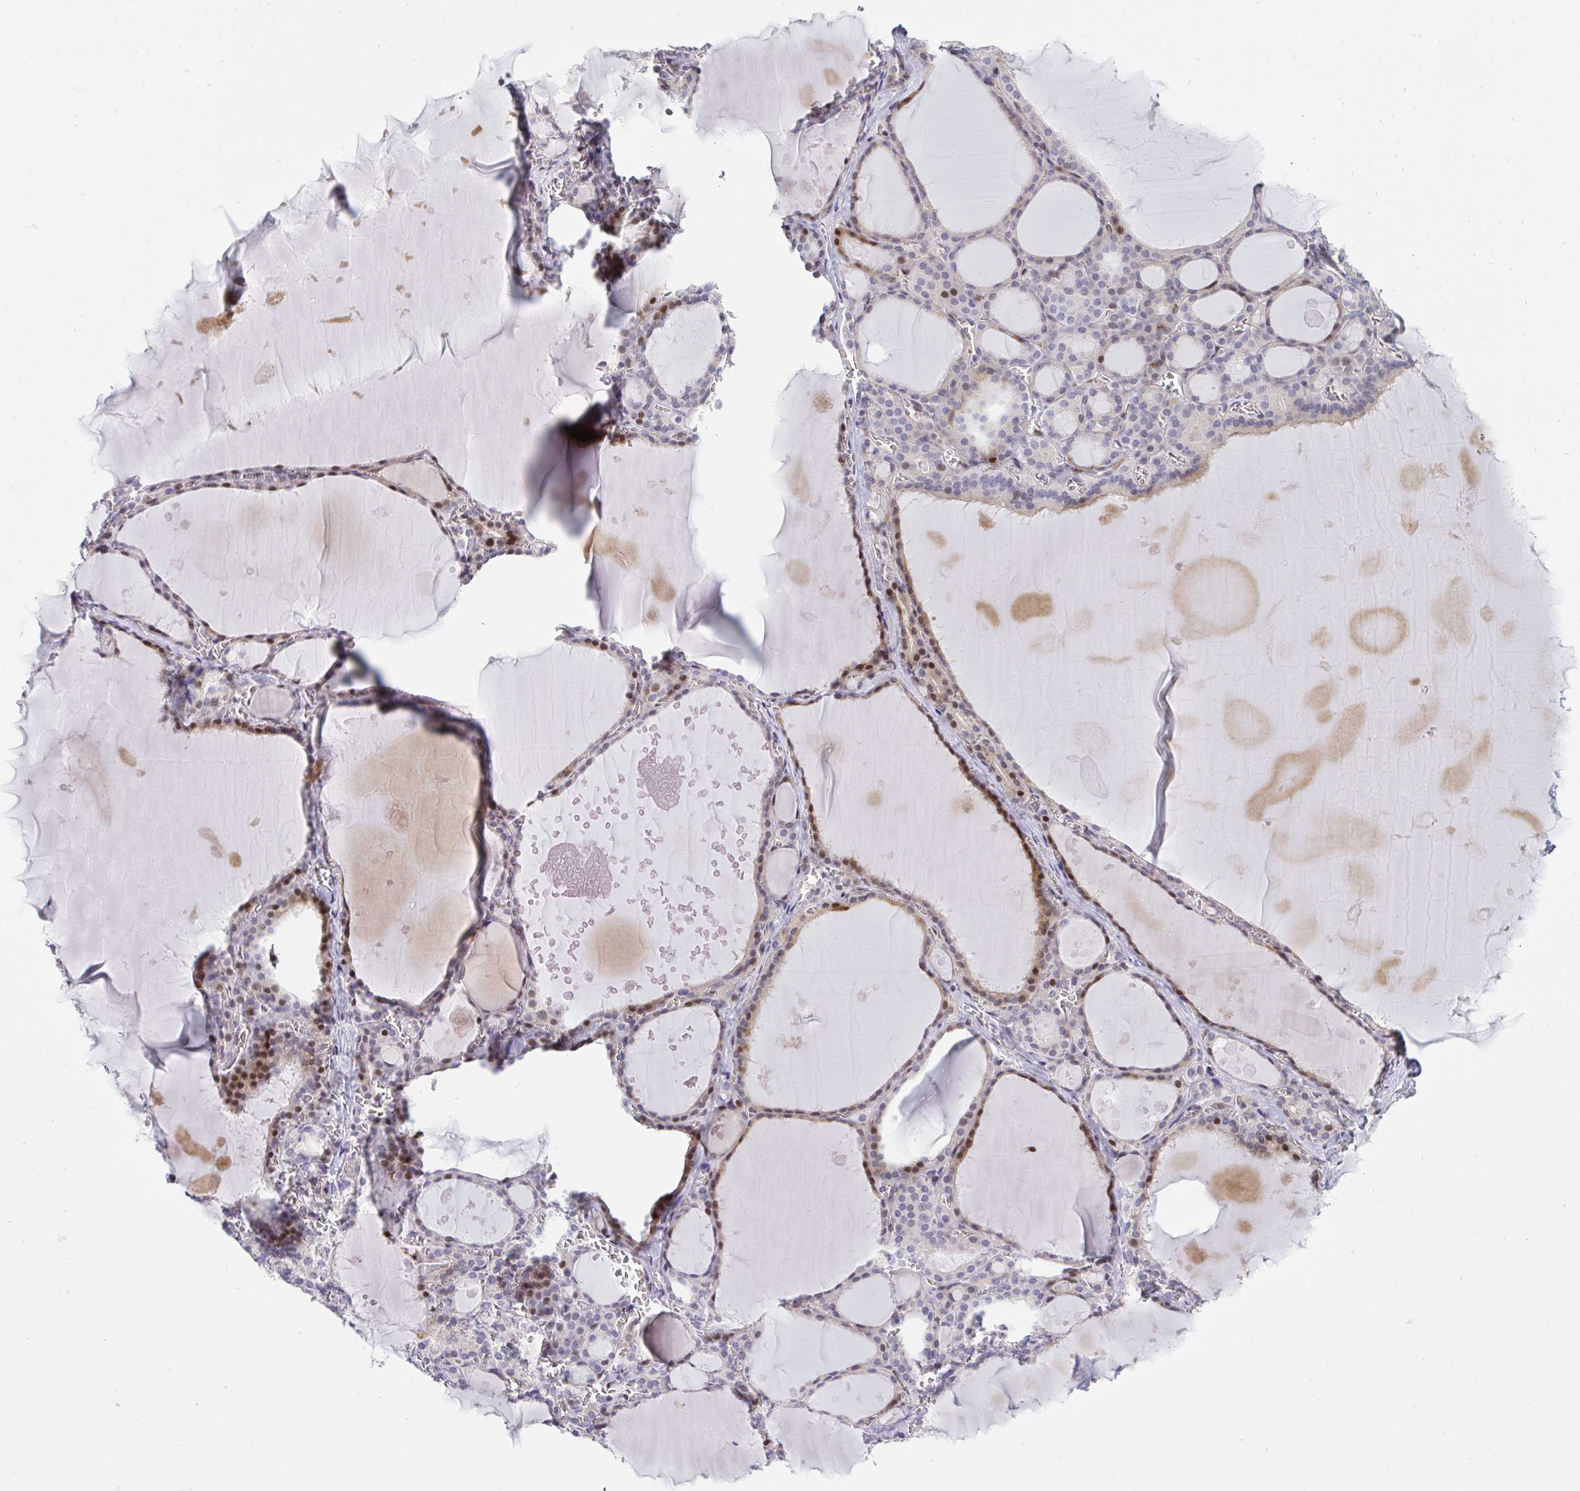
{"staining": {"intensity": "moderate", "quantity": "25%-75%", "location": "cytoplasmic/membranous,nuclear"}, "tissue": "thyroid gland", "cell_type": "Glandular cells", "image_type": "normal", "snomed": [{"axis": "morphology", "description": "Normal tissue, NOS"}, {"axis": "topography", "description": "Thyroid gland"}], "caption": "Immunohistochemical staining of benign thyroid gland exhibits moderate cytoplasmic/membranous,nuclear protein expression in approximately 25%-75% of glandular cells.", "gene": "PLPPR3", "patient": {"sex": "male", "age": 56}}